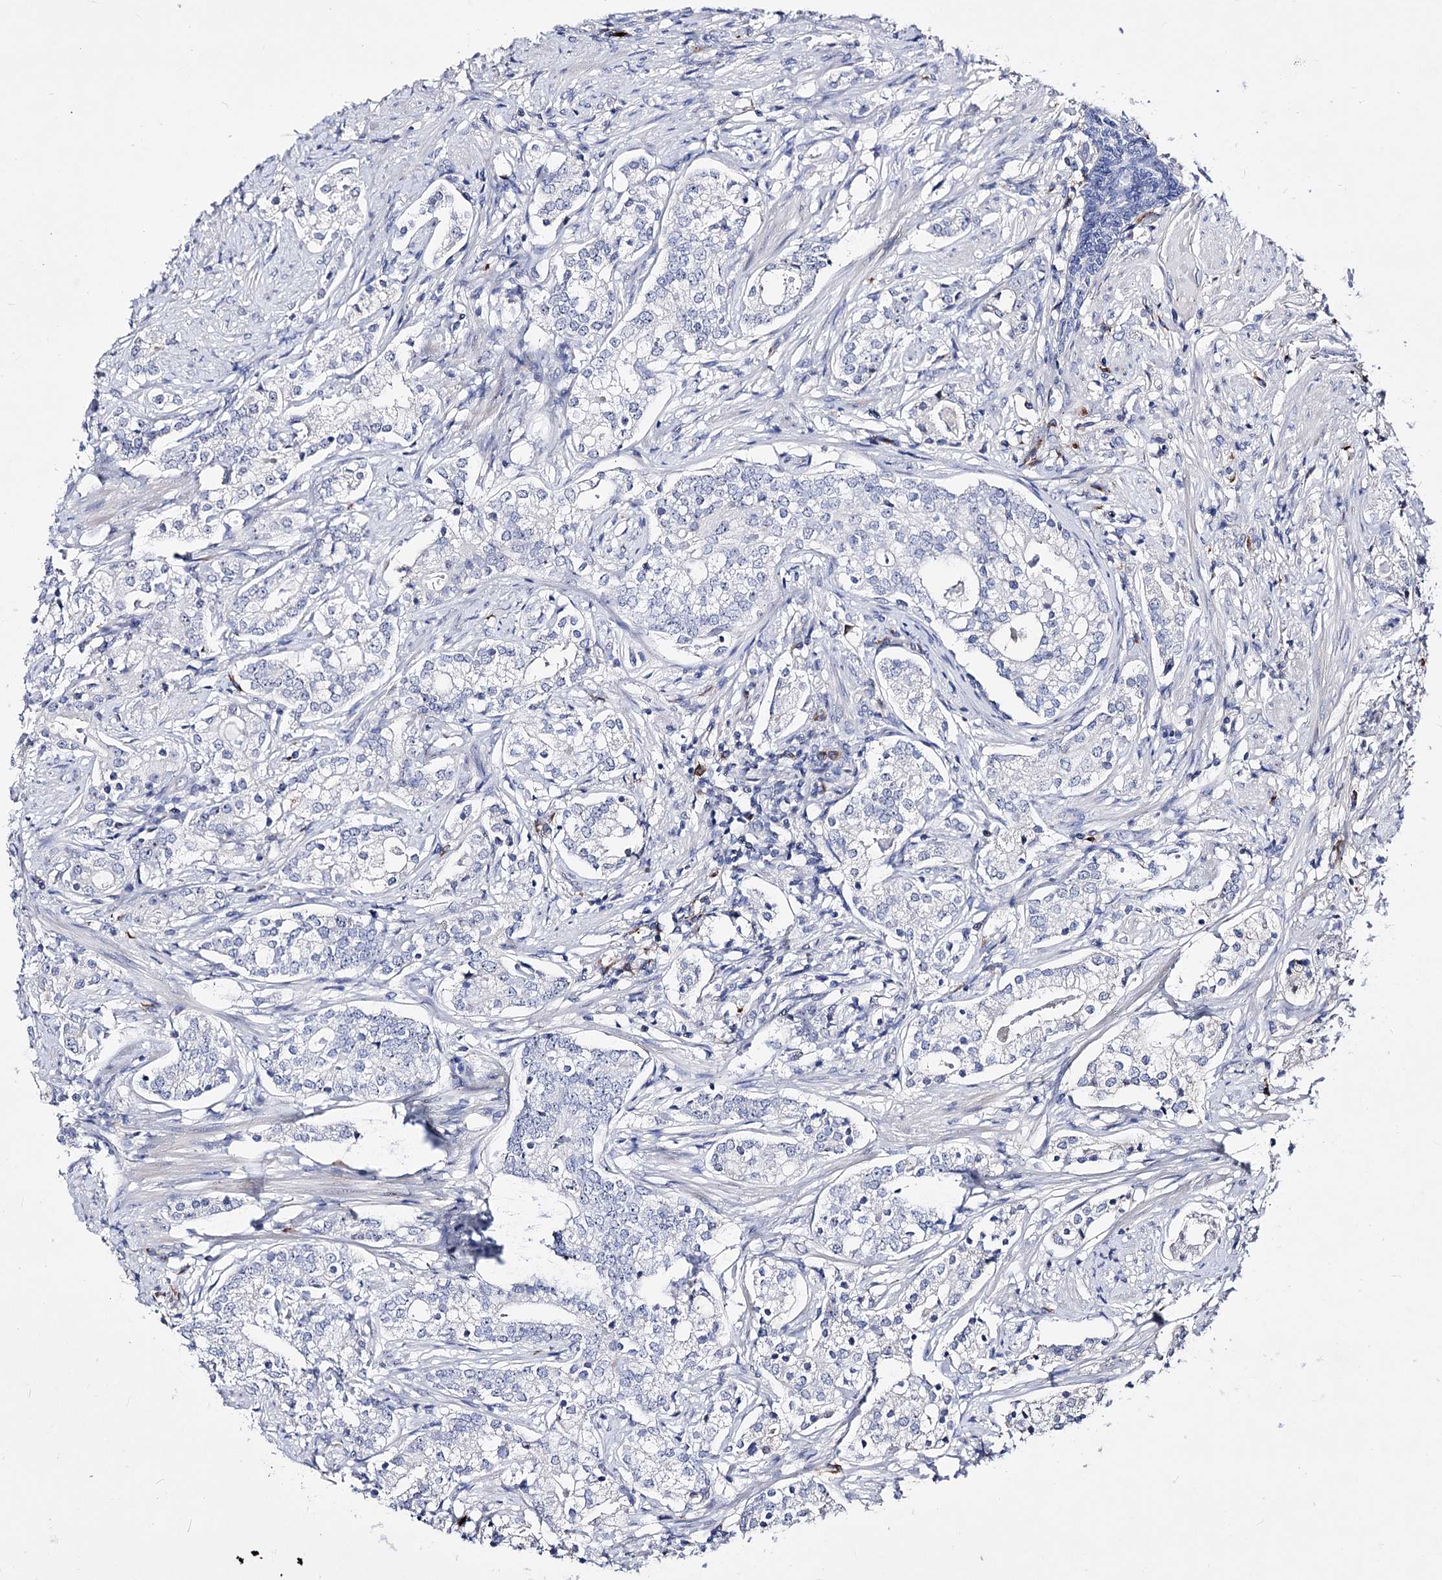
{"staining": {"intensity": "negative", "quantity": "none", "location": "none"}, "tissue": "prostate cancer", "cell_type": "Tumor cells", "image_type": "cancer", "snomed": [{"axis": "morphology", "description": "Adenocarcinoma, High grade"}, {"axis": "topography", "description": "Prostate"}], "caption": "There is no significant expression in tumor cells of prostate cancer. The staining was performed using DAB (3,3'-diaminobenzidine) to visualize the protein expression in brown, while the nuclei were stained in blue with hematoxylin (Magnification: 20x).", "gene": "PCGF5", "patient": {"sex": "male", "age": 69}}